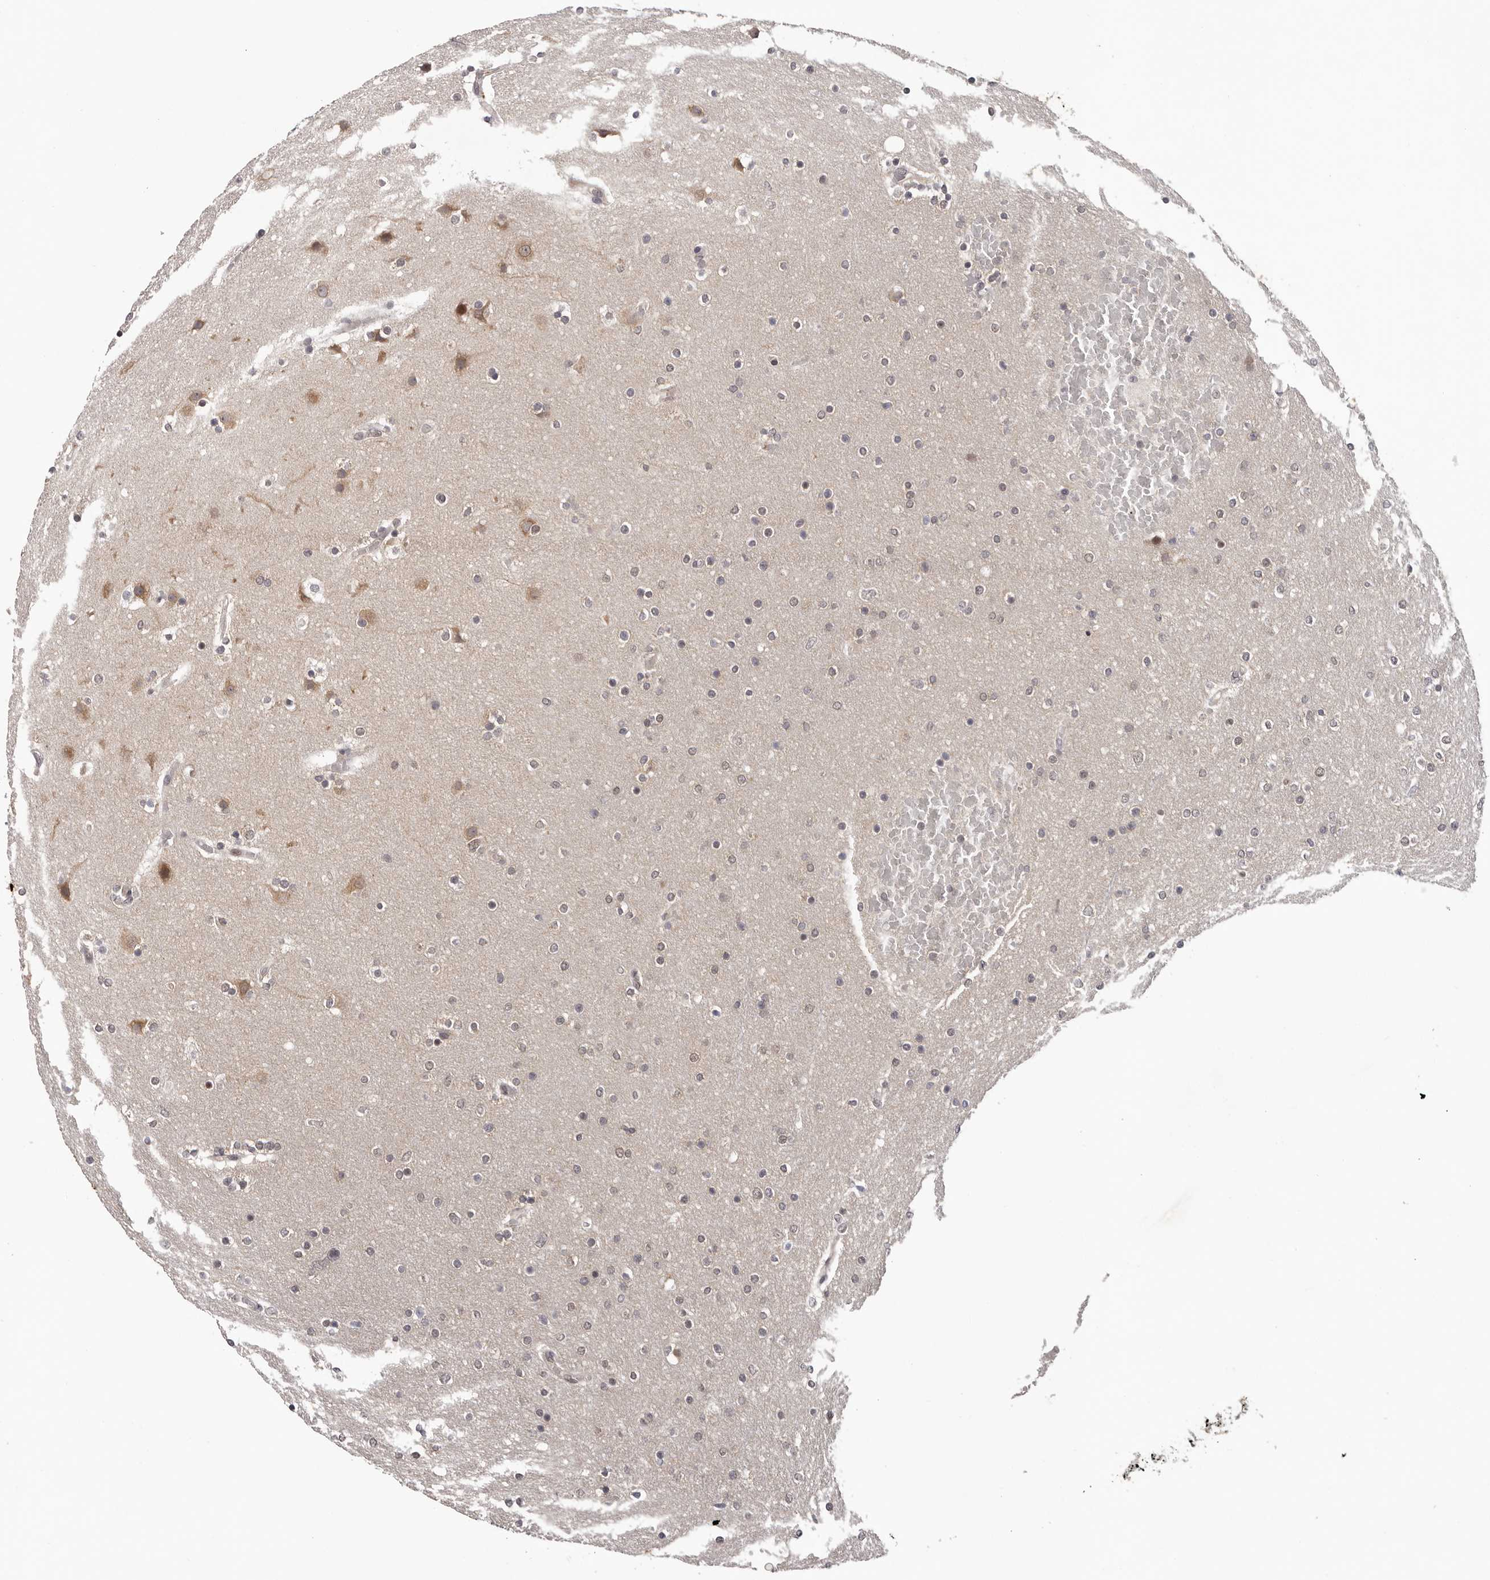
{"staining": {"intensity": "negative", "quantity": "none", "location": "none"}, "tissue": "glioma", "cell_type": "Tumor cells", "image_type": "cancer", "snomed": [{"axis": "morphology", "description": "Glioma, malignant, High grade"}, {"axis": "topography", "description": "Cerebral cortex"}], "caption": "Glioma stained for a protein using IHC exhibits no expression tumor cells.", "gene": "TBX5", "patient": {"sex": "female", "age": 36}}